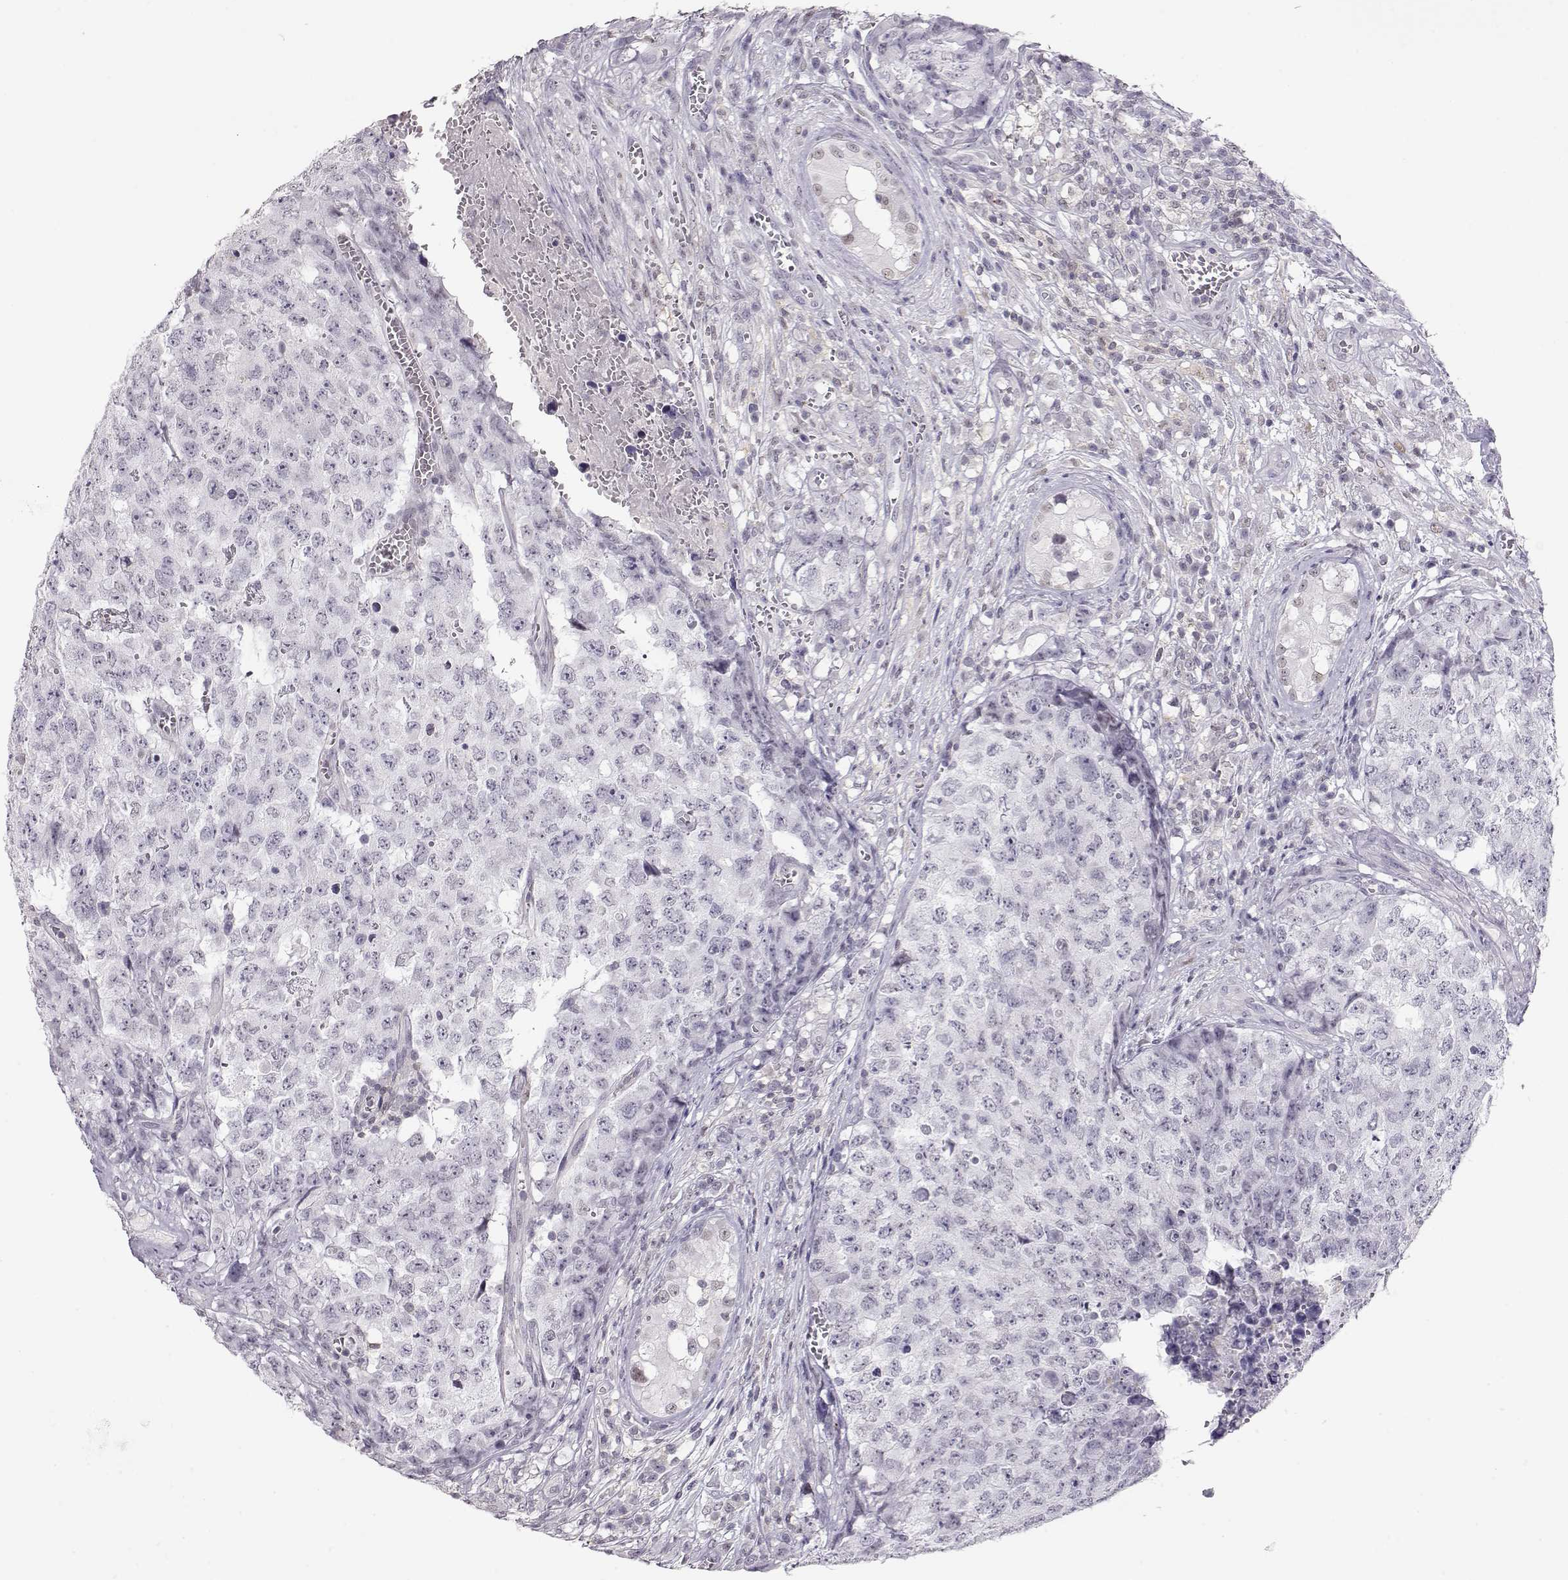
{"staining": {"intensity": "negative", "quantity": "none", "location": "none"}, "tissue": "testis cancer", "cell_type": "Tumor cells", "image_type": "cancer", "snomed": [{"axis": "morphology", "description": "Carcinoma, Embryonal, NOS"}, {"axis": "topography", "description": "Testis"}], "caption": "Tumor cells are negative for protein expression in human testis cancer. The staining was performed using DAB to visualize the protein expression in brown, while the nuclei were stained in blue with hematoxylin (Magnification: 20x).", "gene": "TEPP", "patient": {"sex": "male", "age": 23}}